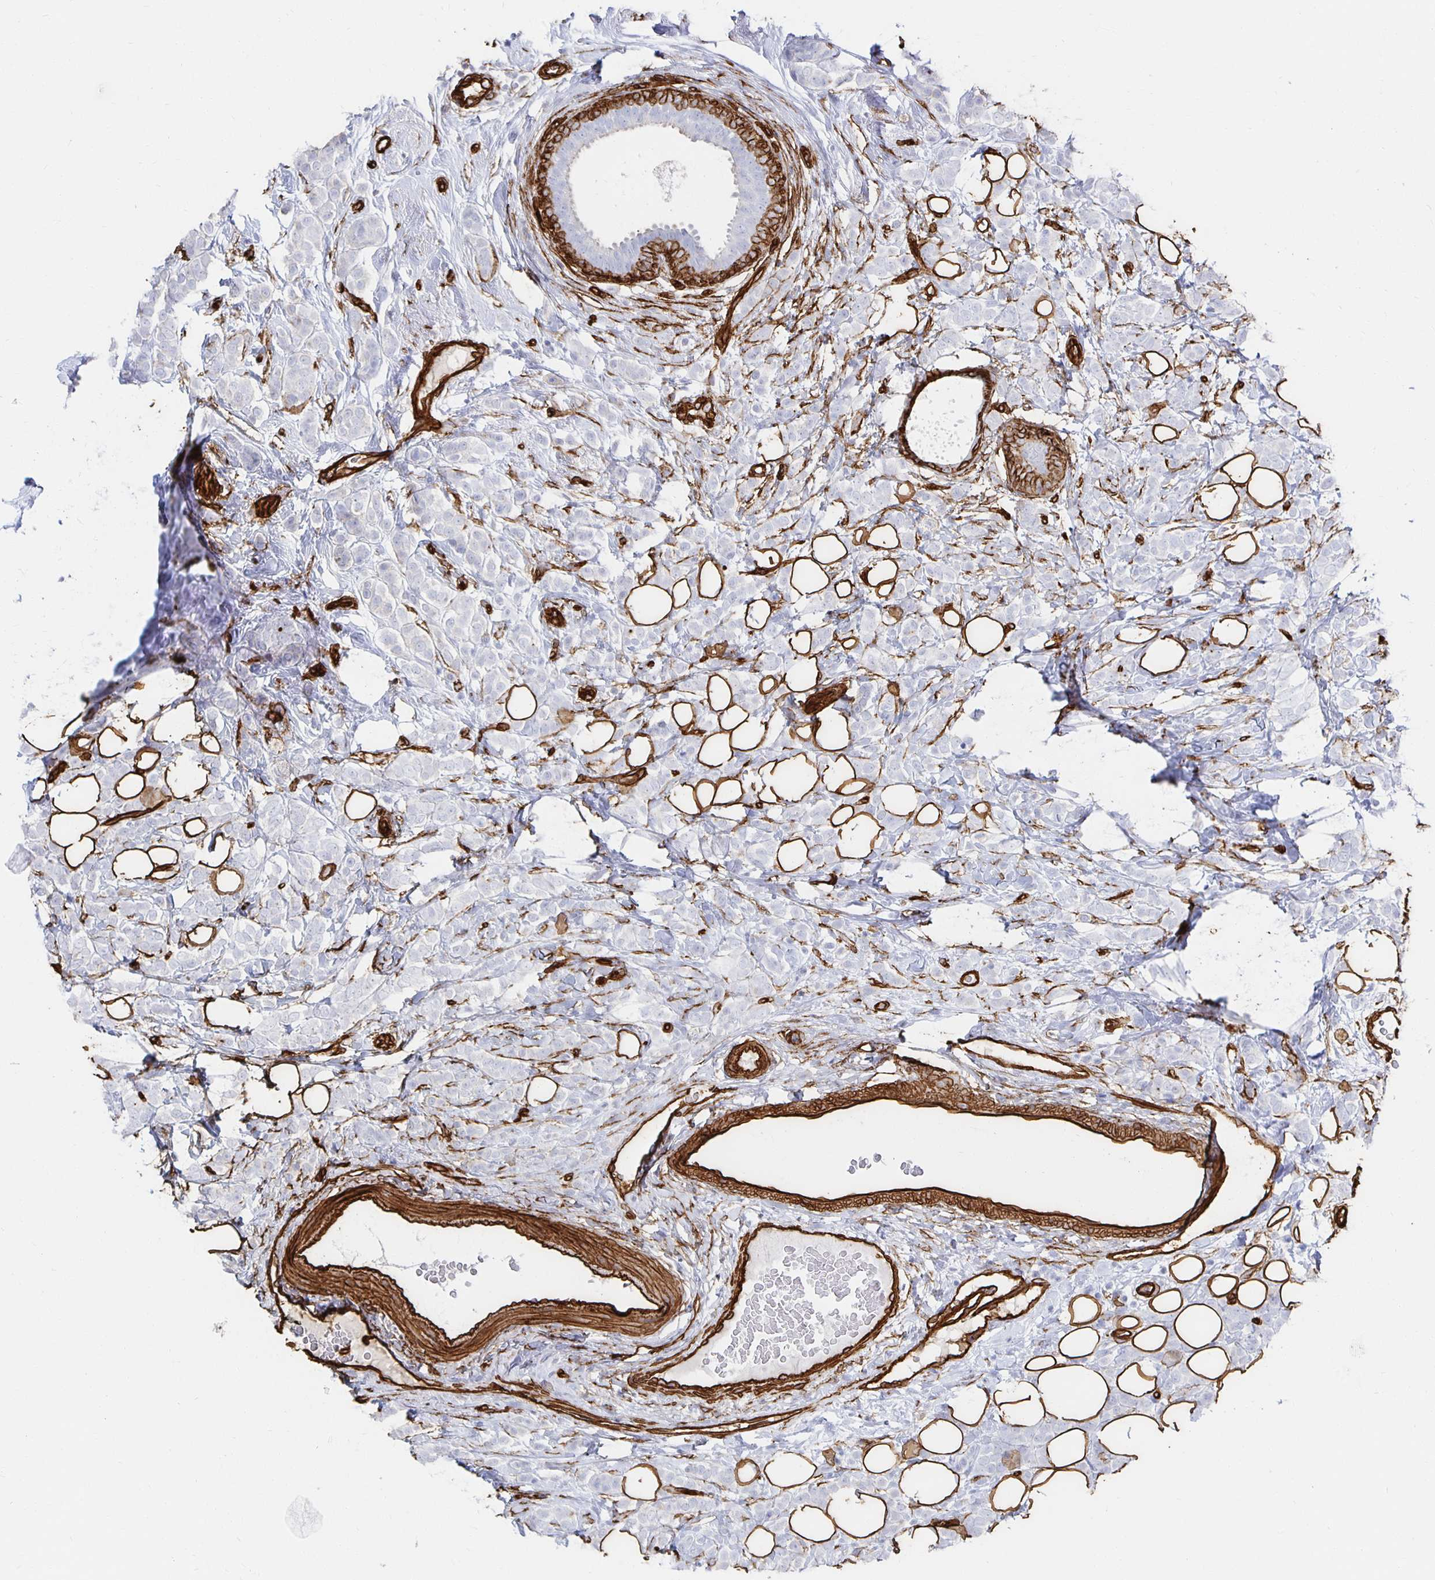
{"staining": {"intensity": "negative", "quantity": "none", "location": "none"}, "tissue": "breast cancer", "cell_type": "Tumor cells", "image_type": "cancer", "snomed": [{"axis": "morphology", "description": "Lobular carcinoma"}, {"axis": "topography", "description": "Breast"}], "caption": "Human breast cancer stained for a protein using immunohistochemistry exhibits no expression in tumor cells.", "gene": "VIPR2", "patient": {"sex": "female", "age": 49}}